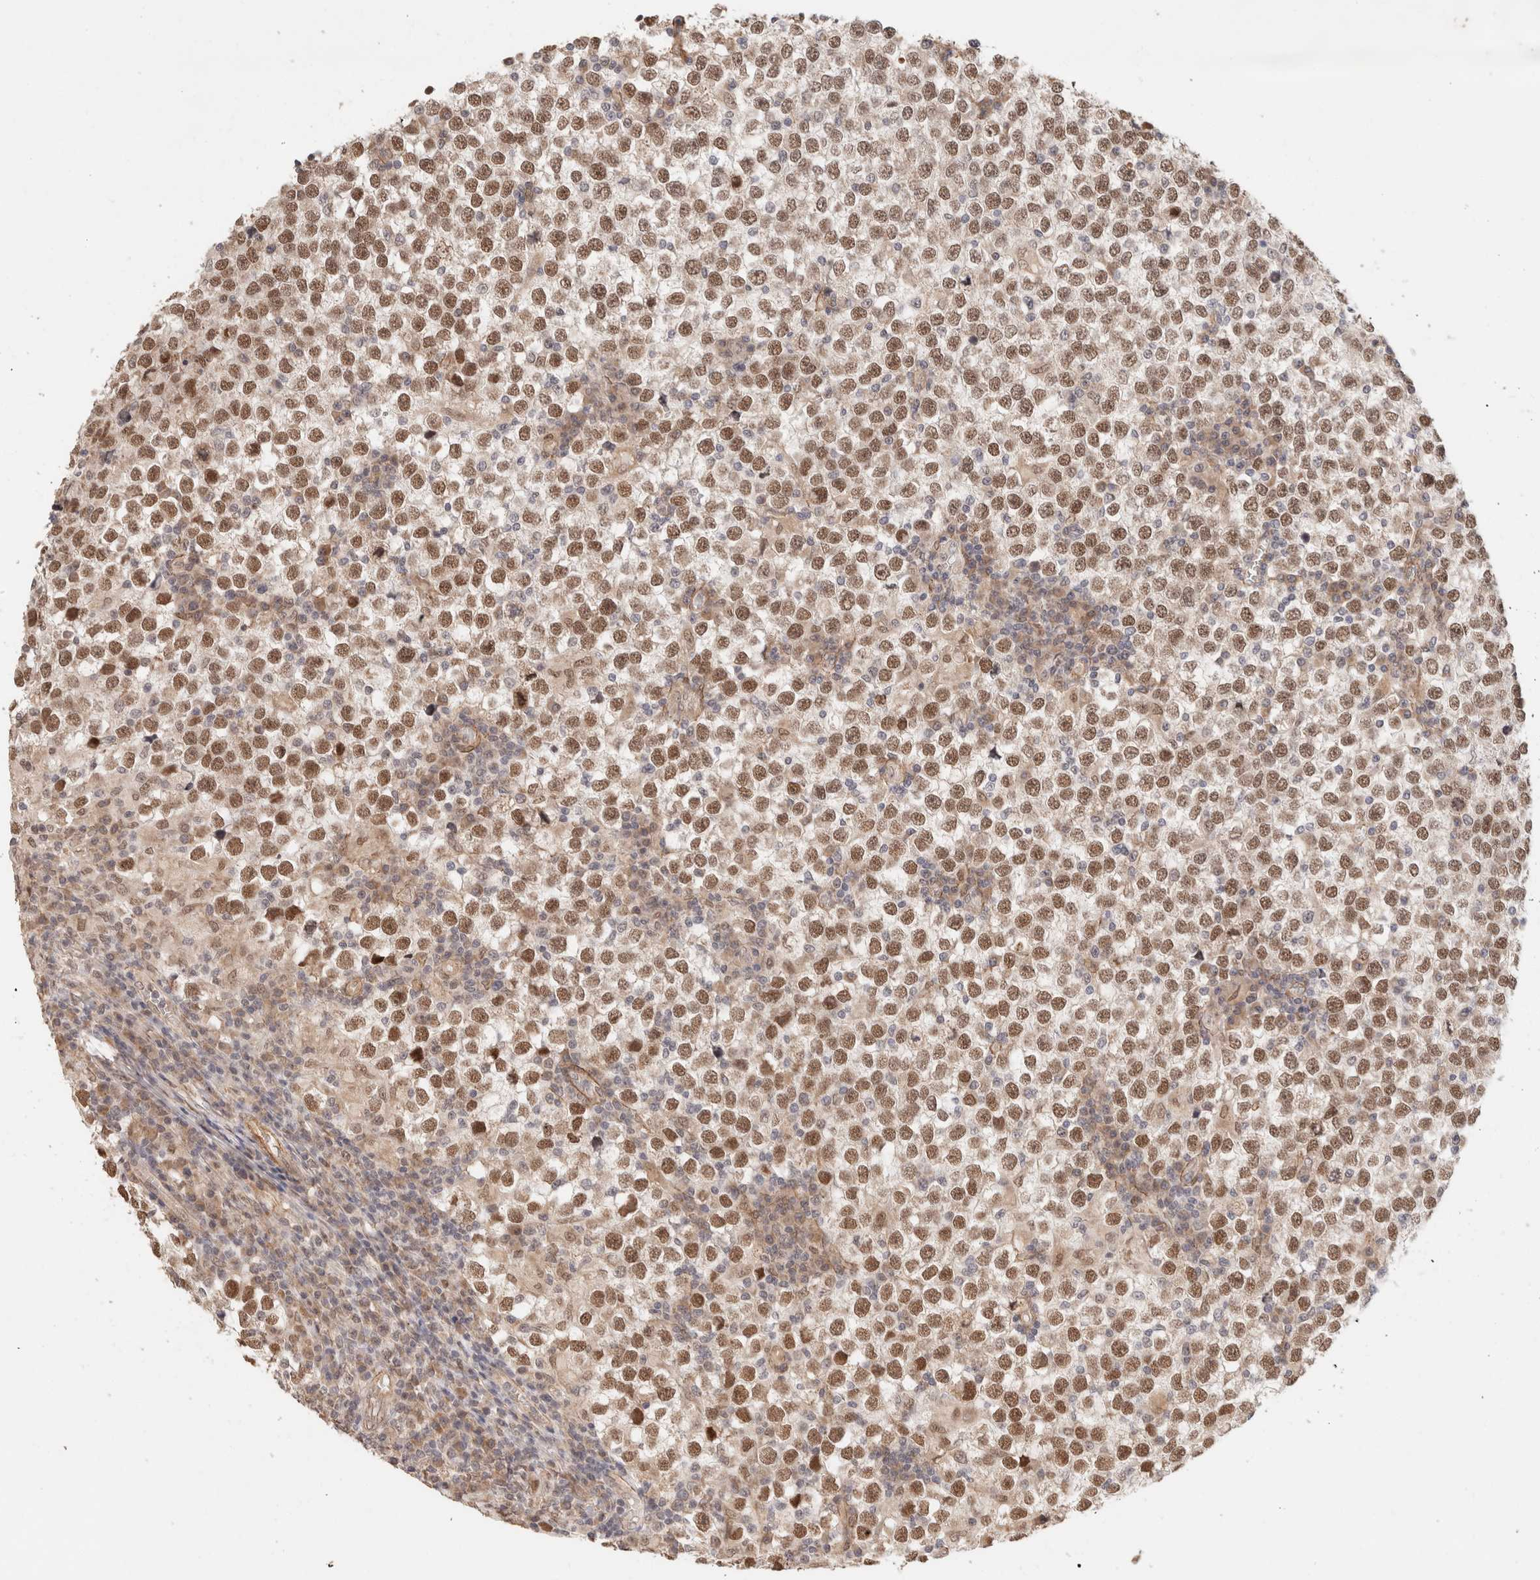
{"staining": {"intensity": "moderate", "quantity": ">75%", "location": "nuclear"}, "tissue": "testis cancer", "cell_type": "Tumor cells", "image_type": "cancer", "snomed": [{"axis": "morphology", "description": "Seminoma, NOS"}, {"axis": "topography", "description": "Testis"}], "caption": "Human testis seminoma stained with a protein marker exhibits moderate staining in tumor cells.", "gene": "BRPF3", "patient": {"sex": "male", "age": 65}}